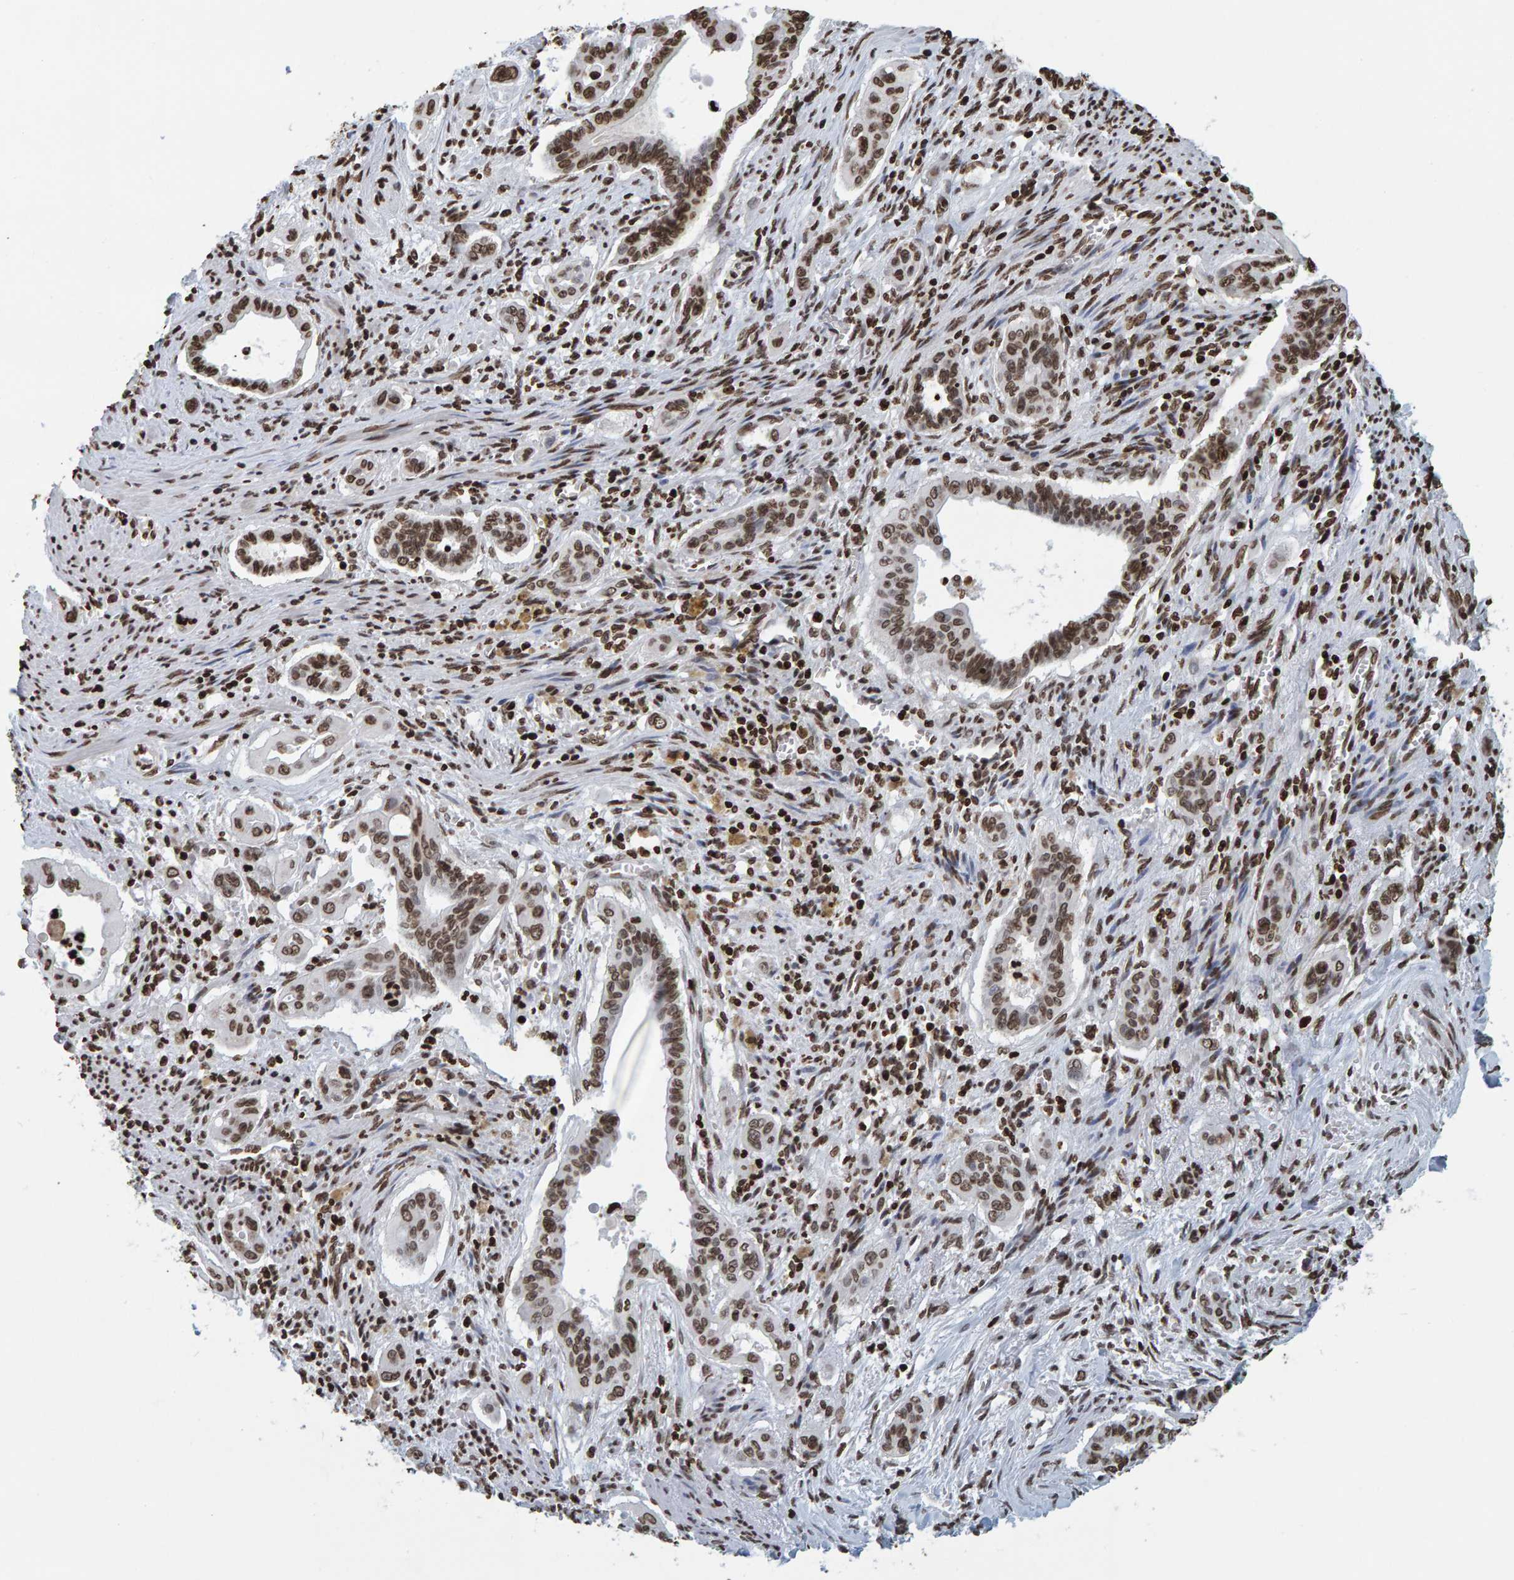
{"staining": {"intensity": "strong", "quantity": ">75%", "location": "nuclear"}, "tissue": "pancreatic cancer", "cell_type": "Tumor cells", "image_type": "cancer", "snomed": [{"axis": "morphology", "description": "Adenocarcinoma, NOS"}, {"axis": "topography", "description": "Pancreas"}], "caption": "Immunohistochemistry image of pancreatic cancer (adenocarcinoma) stained for a protein (brown), which demonstrates high levels of strong nuclear expression in approximately >75% of tumor cells.", "gene": "BRF2", "patient": {"sex": "male", "age": 77}}